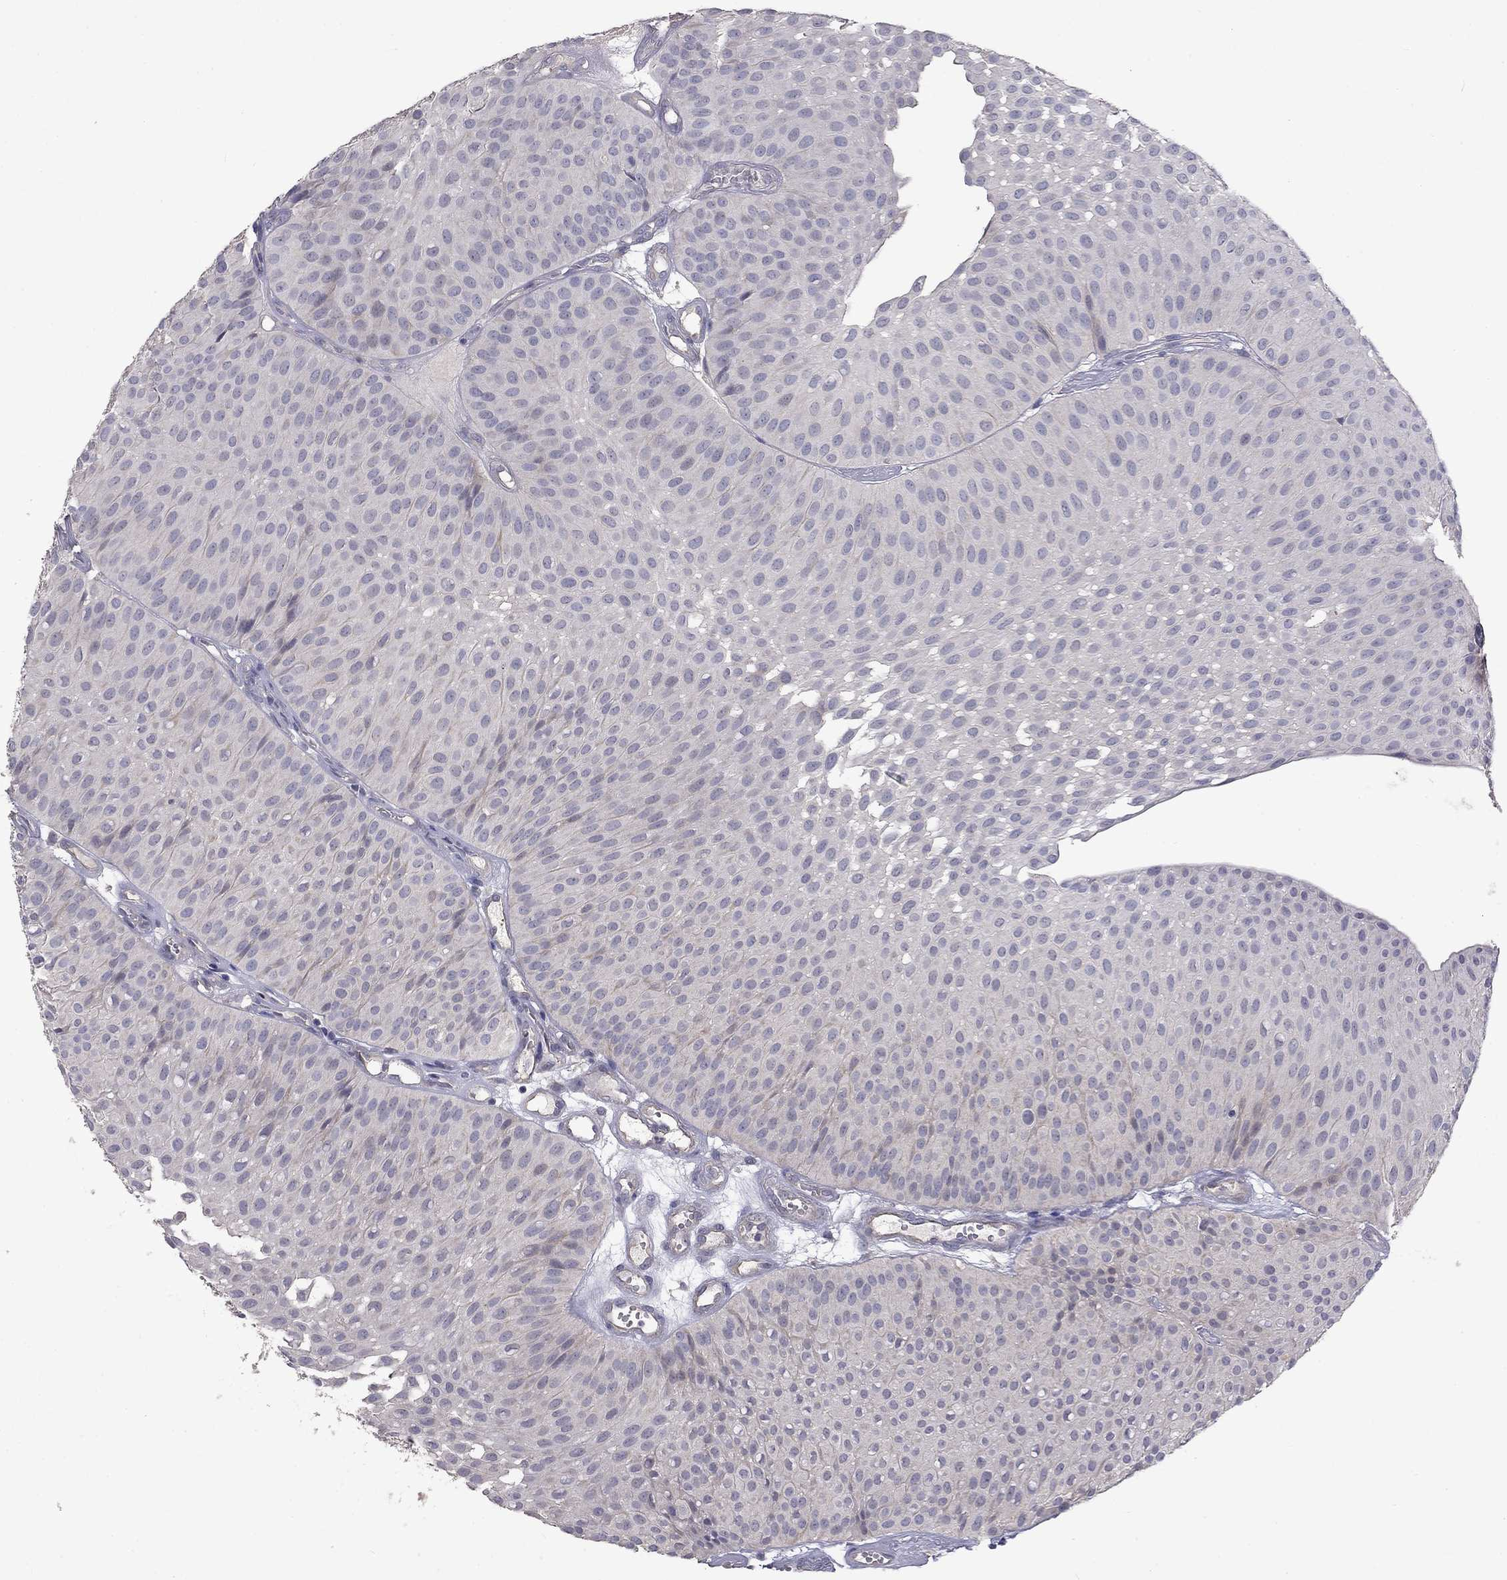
{"staining": {"intensity": "negative", "quantity": "none", "location": "none"}, "tissue": "urothelial cancer", "cell_type": "Tumor cells", "image_type": "cancer", "snomed": [{"axis": "morphology", "description": "Urothelial carcinoma, Low grade"}, {"axis": "topography", "description": "Urinary bladder"}], "caption": "There is no significant expression in tumor cells of urothelial carcinoma (low-grade).", "gene": "SLC39A14", "patient": {"sex": "male", "age": 64}}